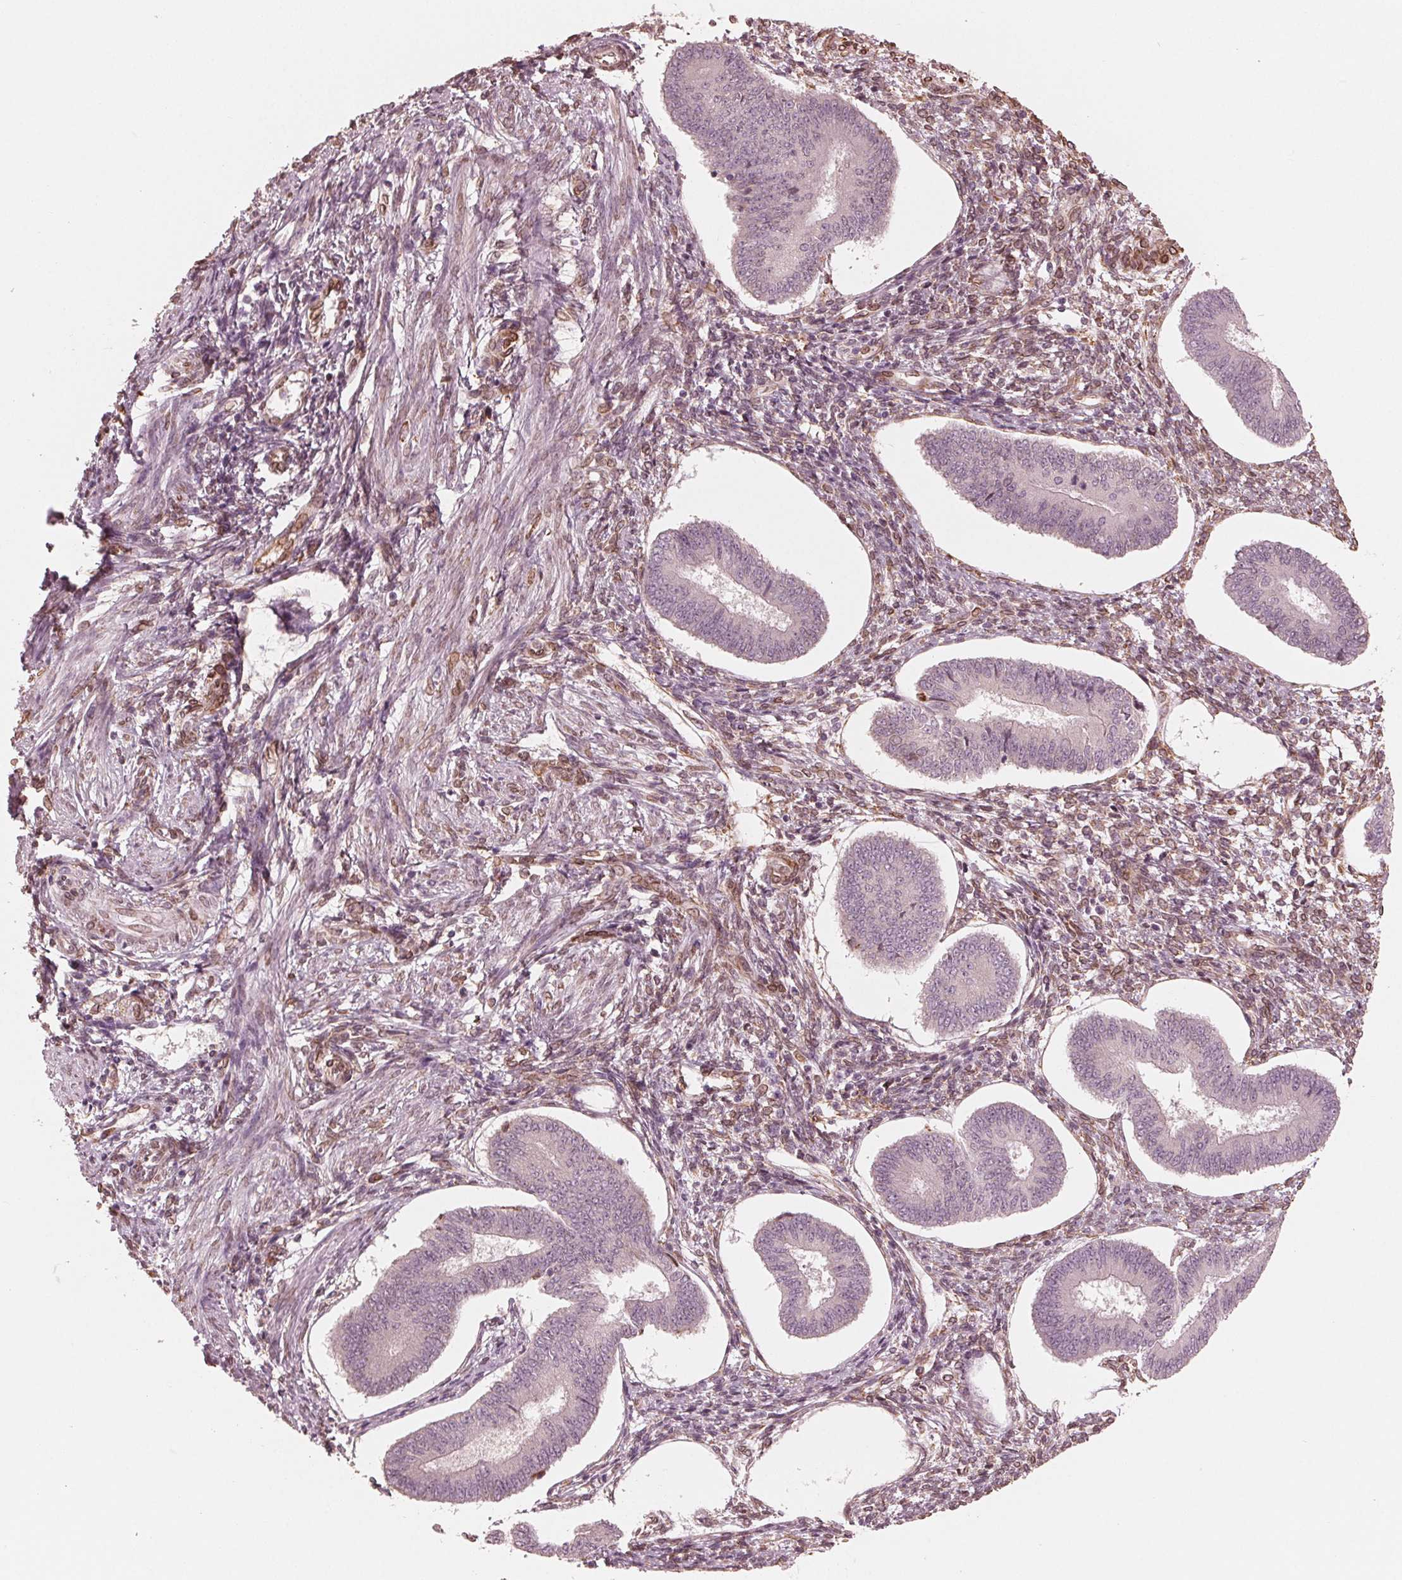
{"staining": {"intensity": "moderate", "quantity": "25%-75%", "location": "cytoplasmic/membranous"}, "tissue": "endometrium", "cell_type": "Cells in endometrial stroma", "image_type": "normal", "snomed": [{"axis": "morphology", "description": "Normal tissue, NOS"}, {"axis": "topography", "description": "Endometrium"}], "caption": "Moderate cytoplasmic/membranous expression for a protein is seen in about 25%-75% of cells in endometrial stroma of benign endometrium using IHC.", "gene": "IKBIP", "patient": {"sex": "female", "age": 42}}